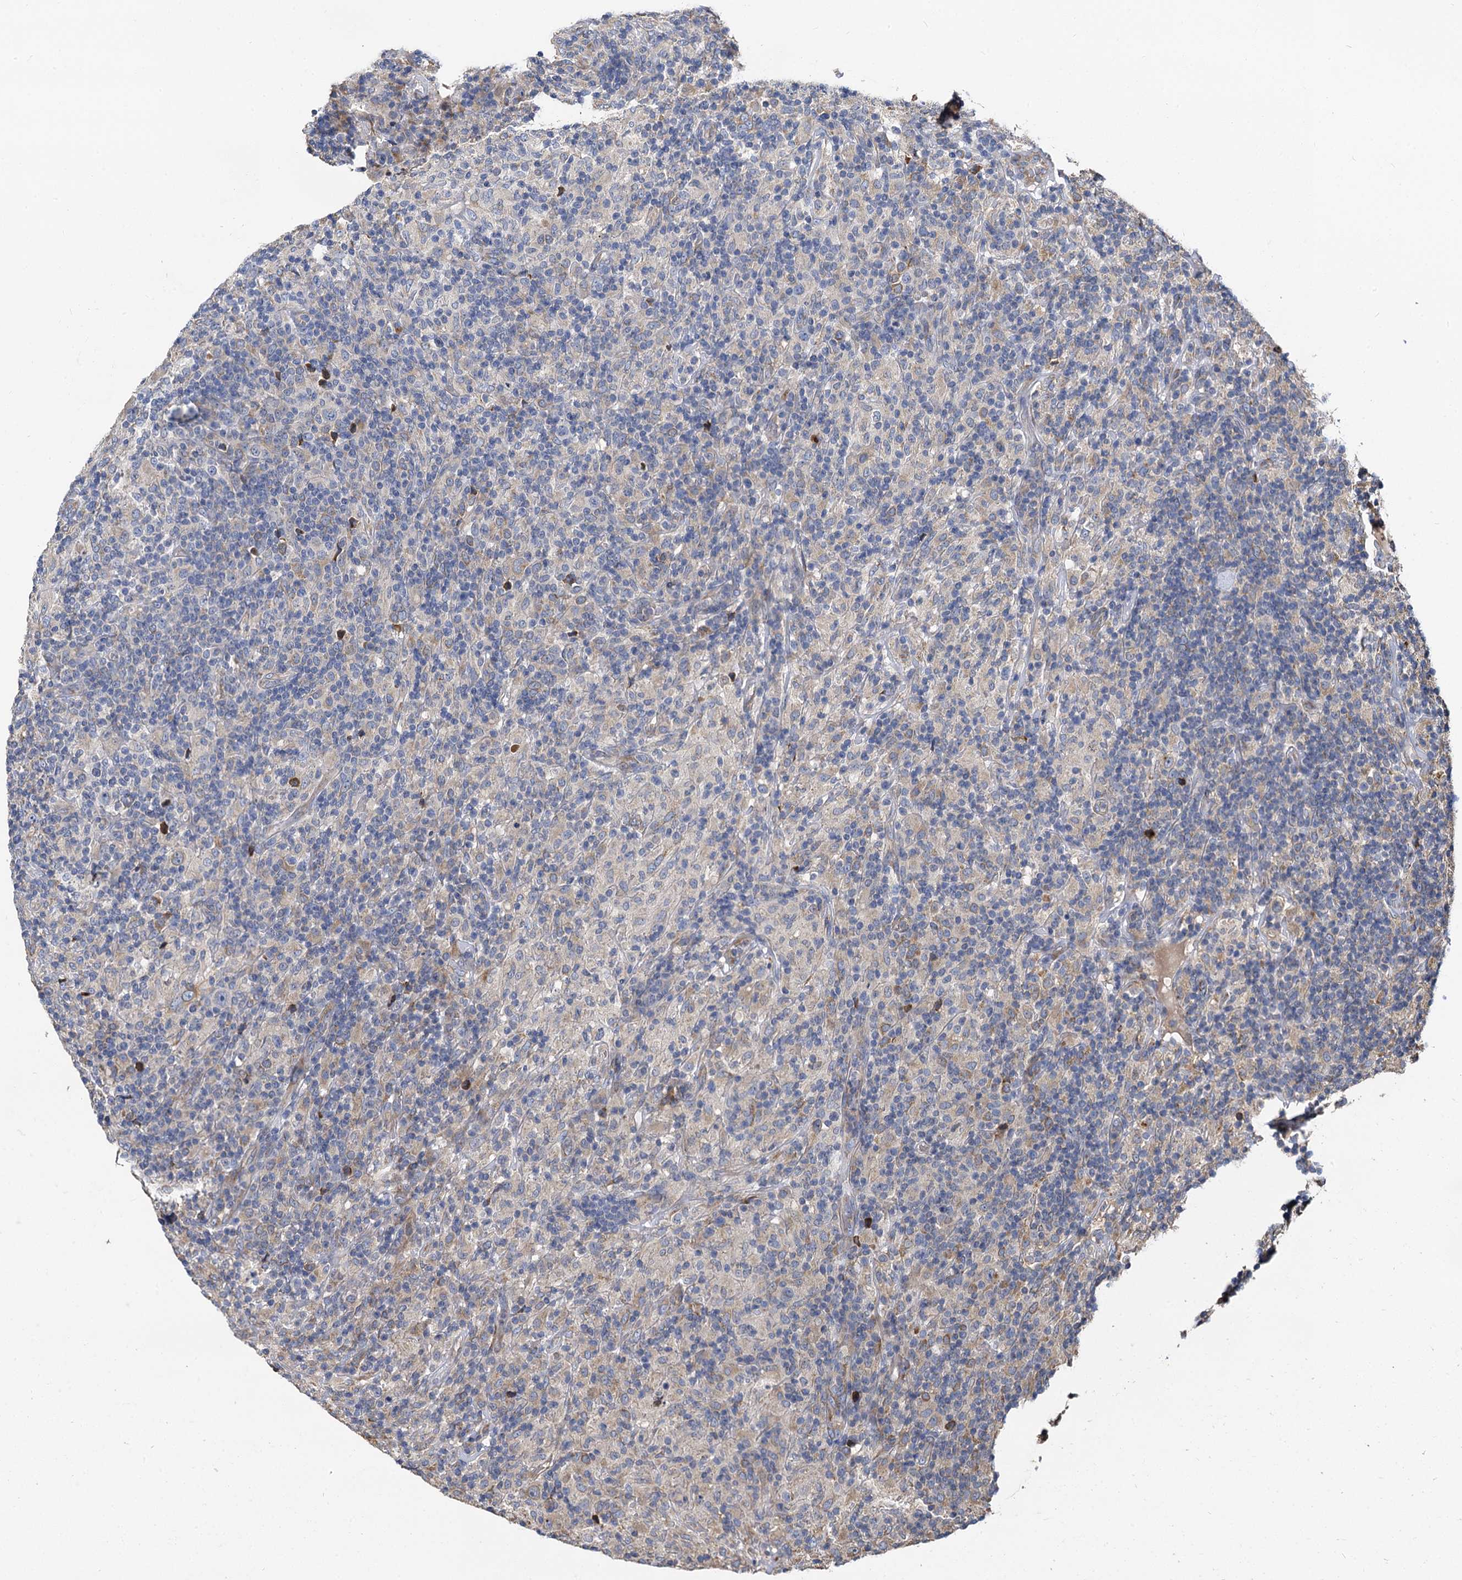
{"staining": {"intensity": "negative", "quantity": "none", "location": "none"}, "tissue": "lymphoma", "cell_type": "Tumor cells", "image_type": "cancer", "snomed": [{"axis": "morphology", "description": "Hodgkin's disease, NOS"}, {"axis": "topography", "description": "Lymph node"}], "caption": "A high-resolution micrograph shows immunohistochemistry staining of Hodgkin's disease, which reveals no significant staining in tumor cells. (IHC, brightfield microscopy, high magnification).", "gene": "NKAPD1", "patient": {"sex": "male", "age": 70}}